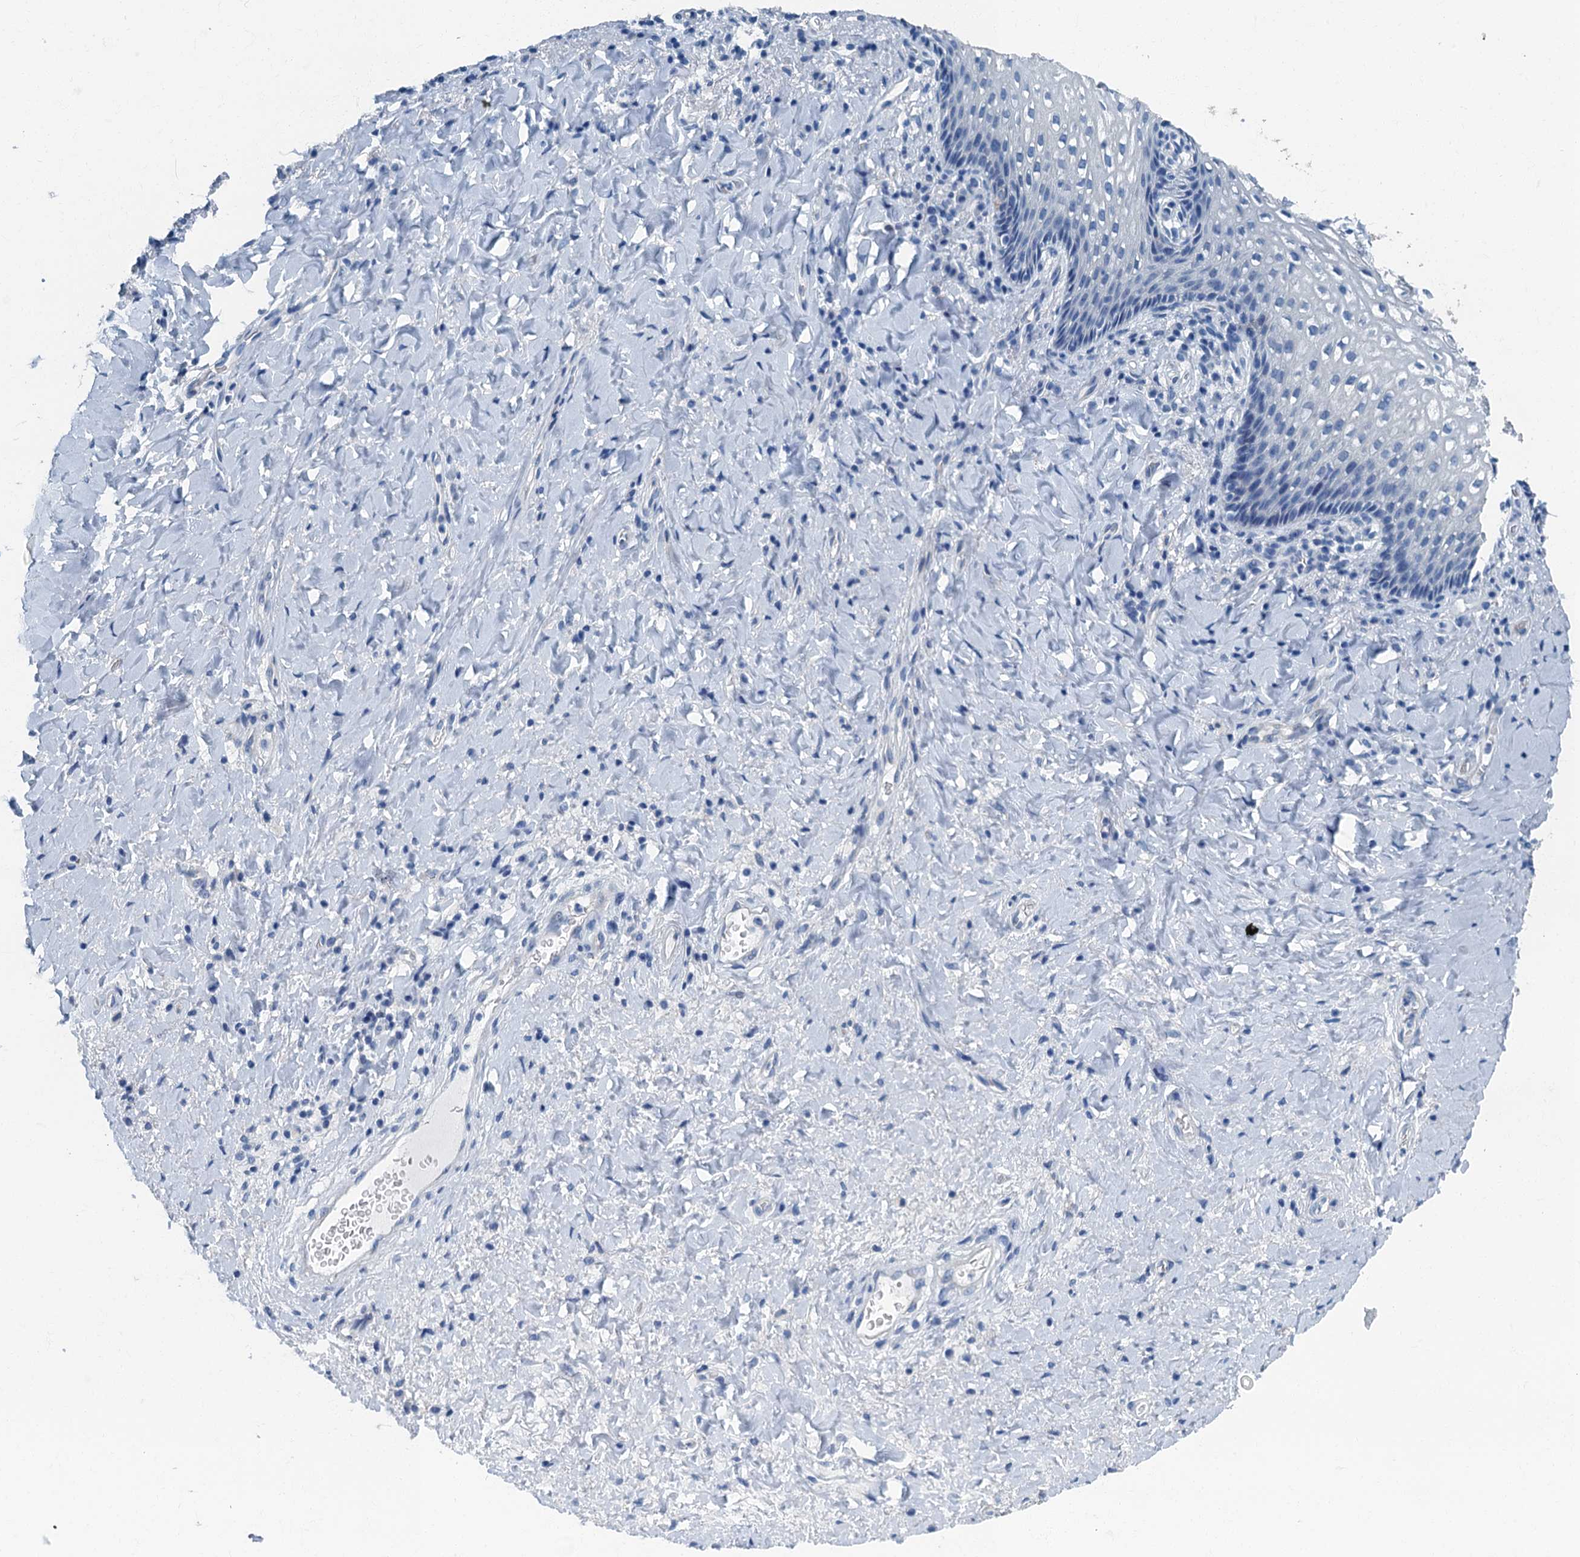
{"staining": {"intensity": "negative", "quantity": "none", "location": "none"}, "tissue": "vagina", "cell_type": "Squamous epithelial cells", "image_type": "normal", "snomed": [{"axis": "morphology", "description": "Normal tissue, NOS"}, {"axis": "topography", "description": "Vagina"}], "caption": "This is an immunohistochemistry (IHC) histopathology image of normal vagina. There is no staining in squamous epithelial cells.", "gene": "GADL1", "patient": {"sex": "female", "age": 60}}